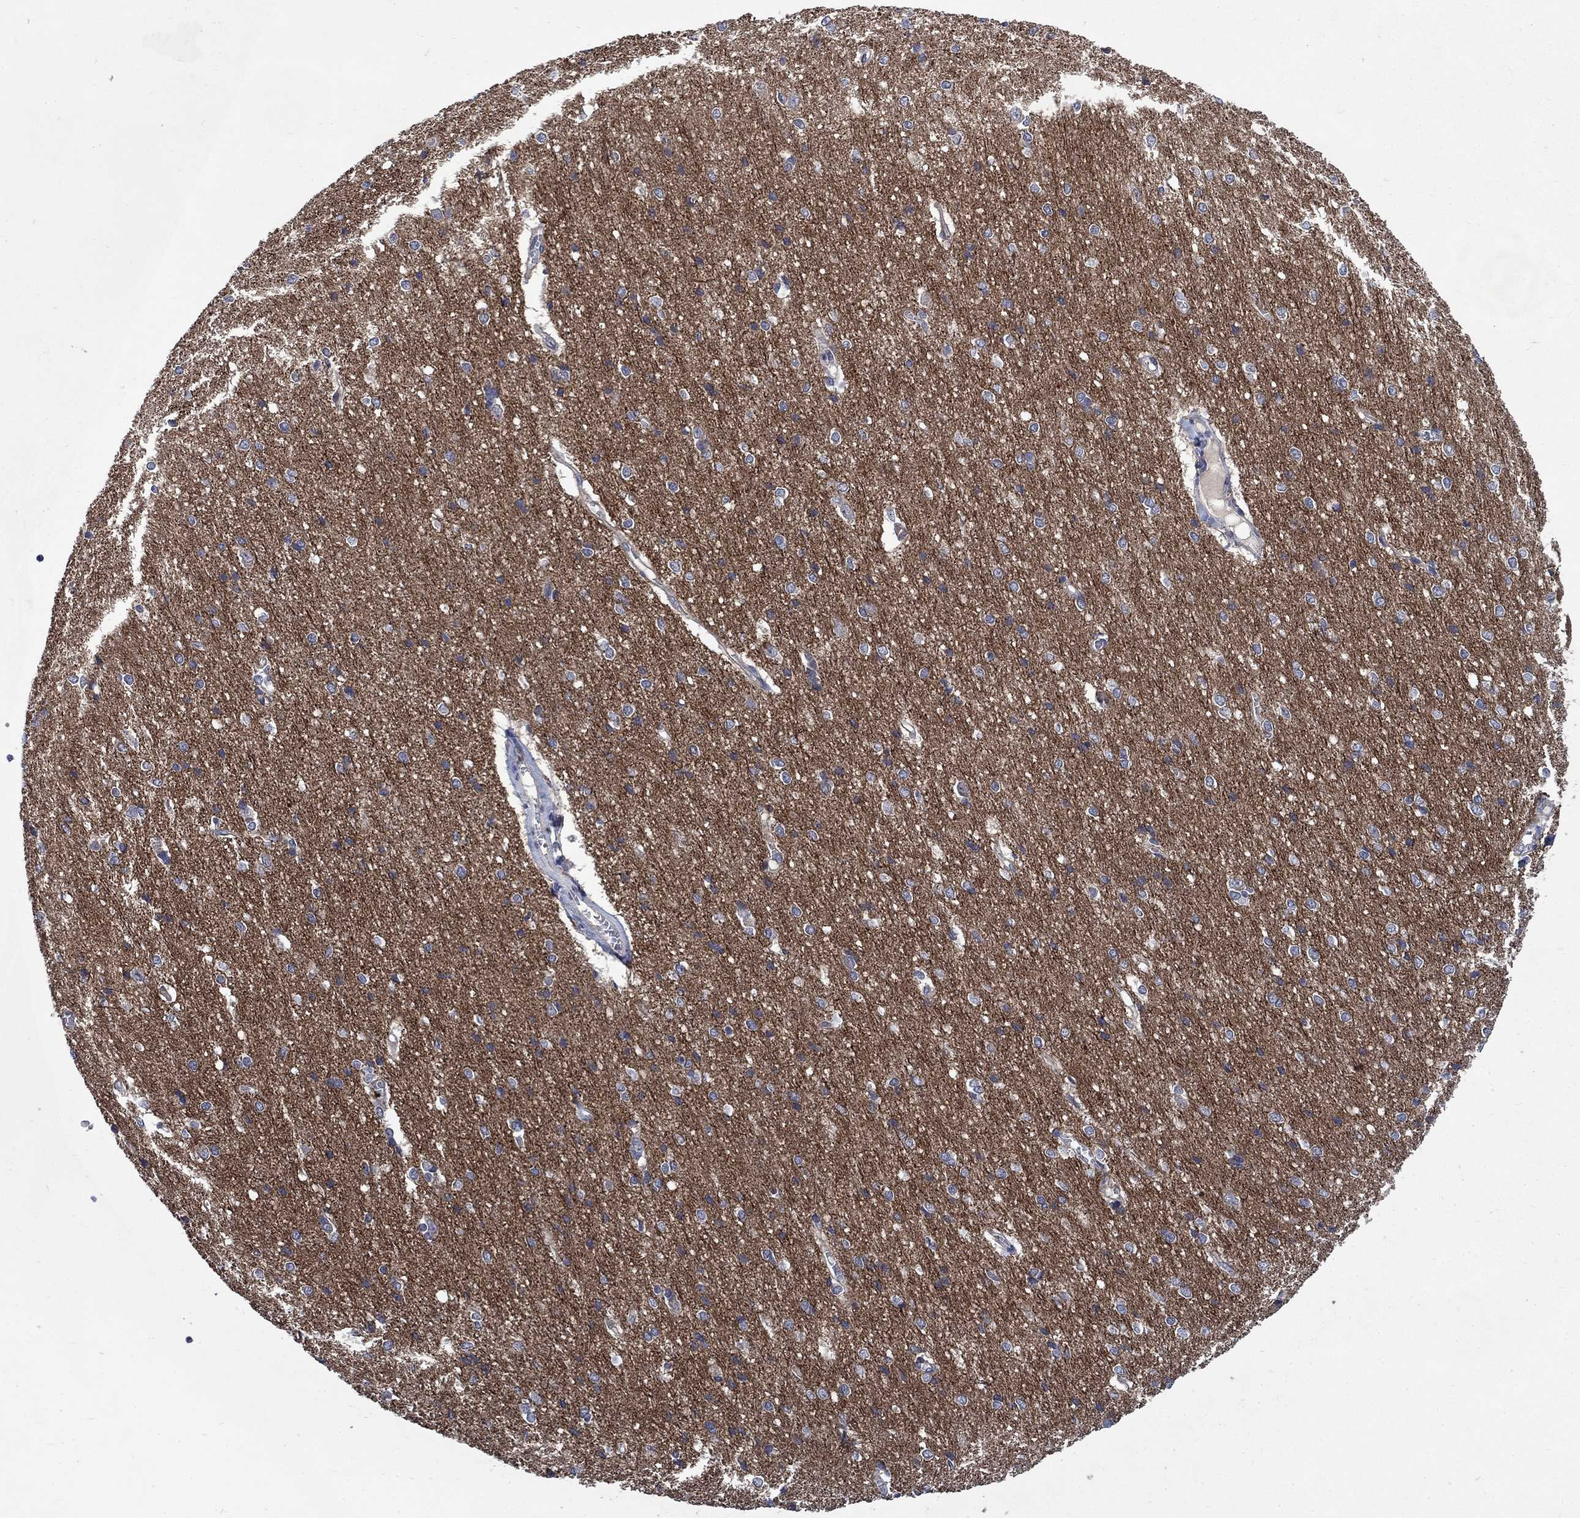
{"staining": {"intensity": "negative", "quantity": "none", "location": "none"}, "tissue": "cerebral cortex", "cell_type": "Endothelial cells", "image_type": "normal", "snomed": [{"axis": "morphology", "description": "Normal tissue, NOS"}, {"axis": "topography", "description": "Cerebral cortex"}], "caption": "Immunohistochemistry histopathology image of unremarkable cerebral cortex: cerebral cortex stained with DAB exhibits no significant protein staining in endothelial cells.", "gene": "HSPA12A", "patient": {"sex": "male", "age": 37}}